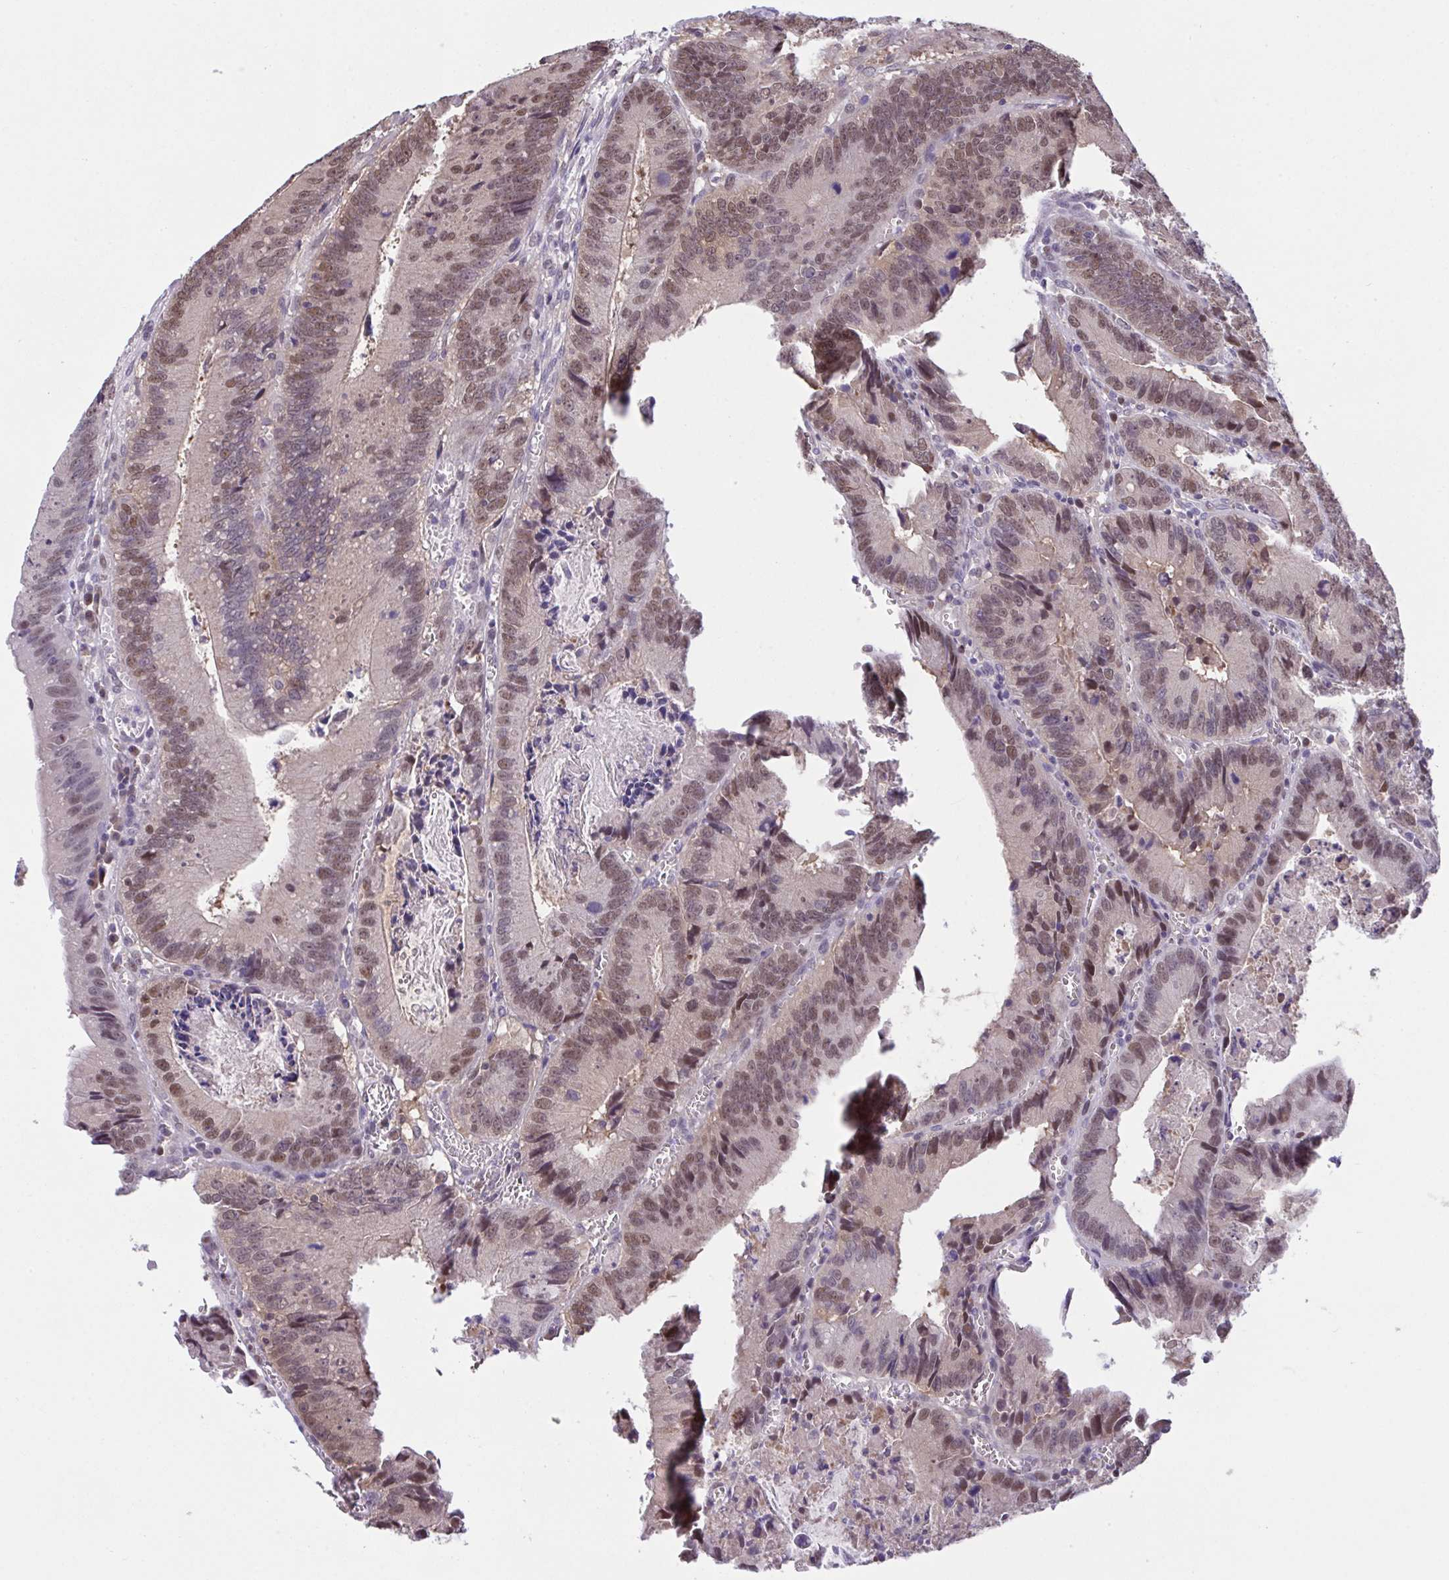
{"staining": {"intensity": "moderate", "quantity": "25%-75%", "location": "nuclear"}, "tissue": "colorectal cancer", "cell_type": "Tumor cells", "image_type": "cancer", "snomed": [{"axis": "morphology", "description": "Adenocarcinoma, NOS"}, {"axis": "topography", "description": "Rectum"}], "caption": "Immunohistochemistry photomicrograph of neoplastic tissue: human adenocarcinoma (colorectal) stained using immunohistochemistry (IHC) exhibits medium levels of moderate protein expression localized specifically in the nuclear of tumor cells, appearing as a nuclear brown color.", "gene": "ZNF444", "patient": {"sex": "female", "age": 81}}